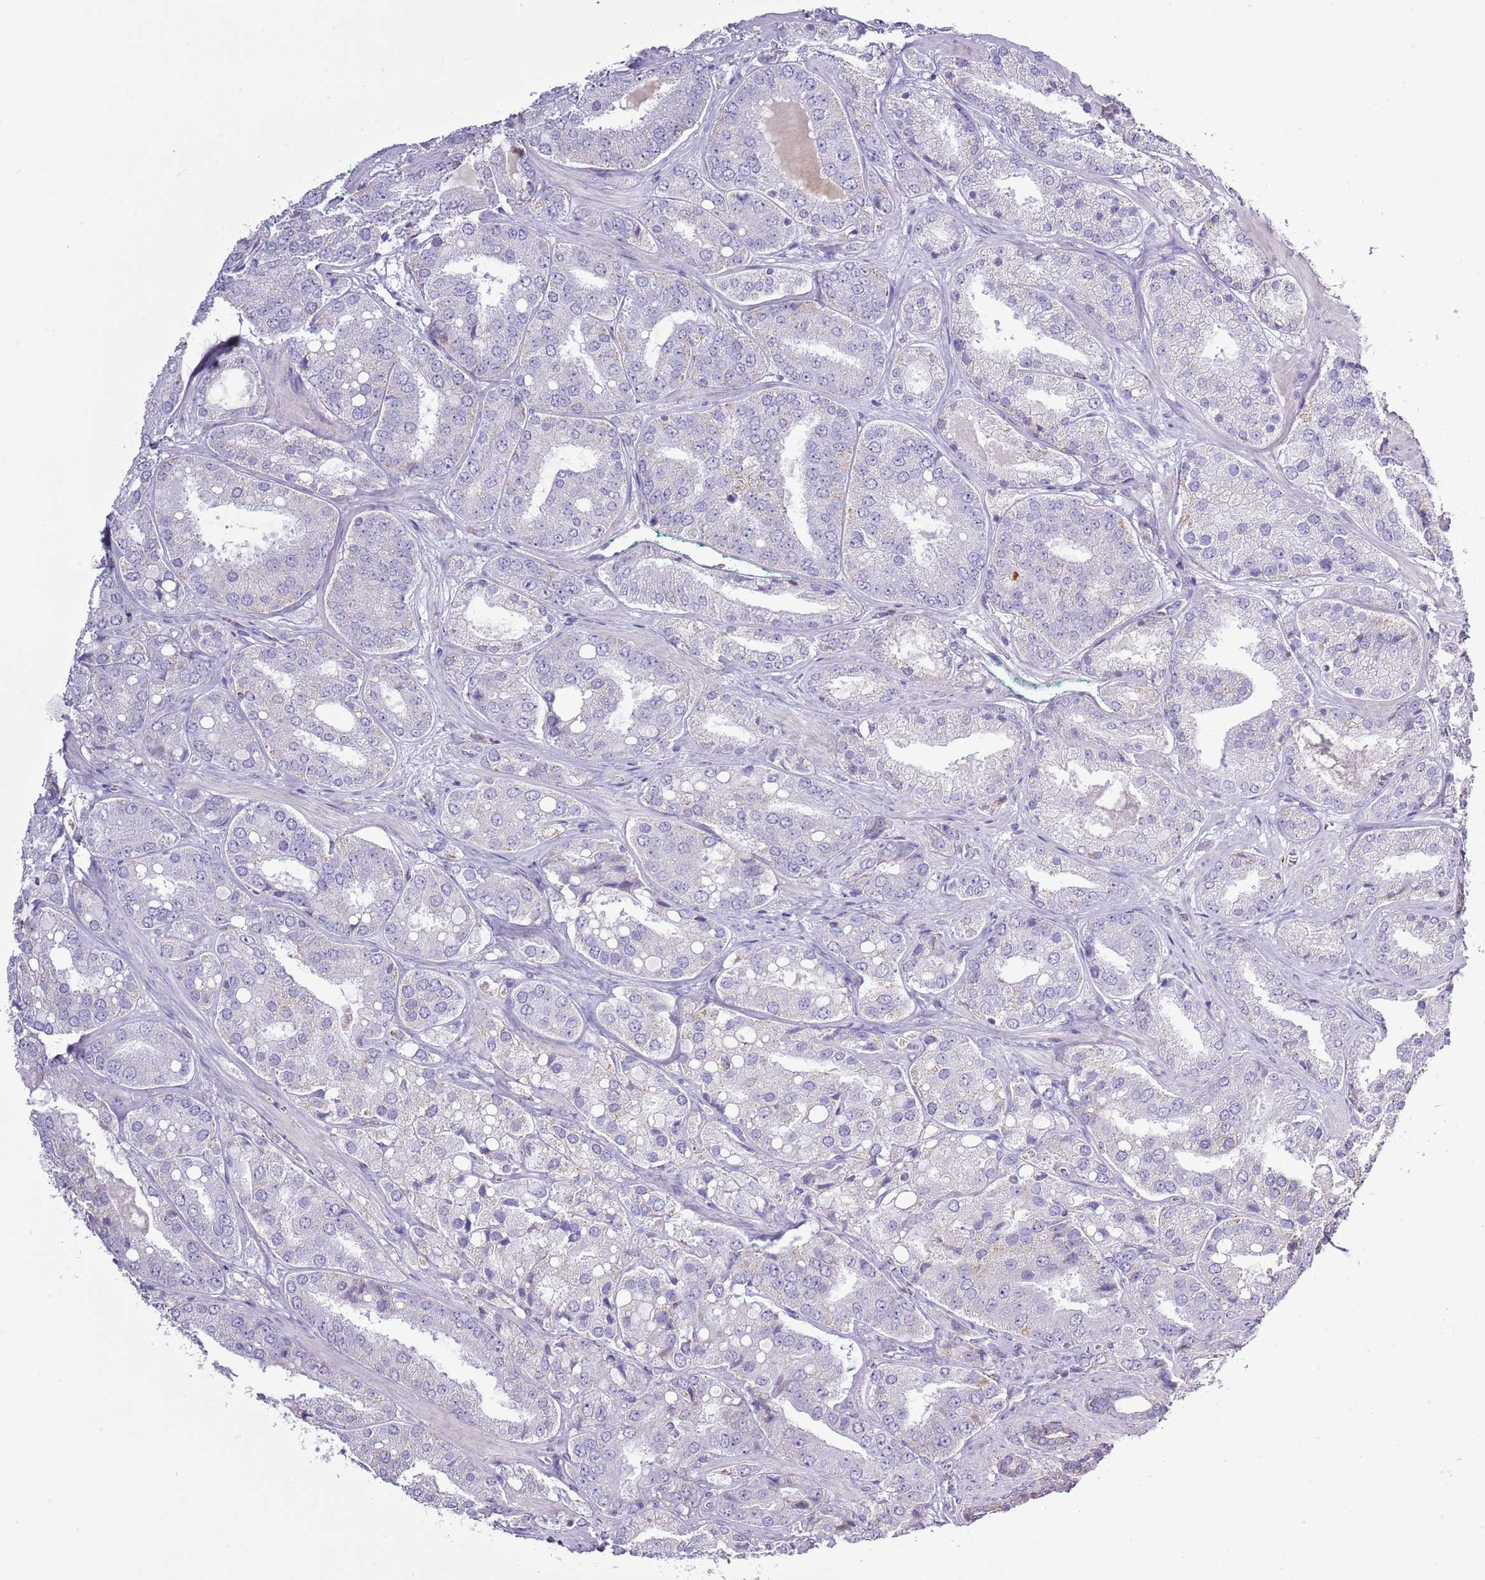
{"staining": {"intensity": "negative", "quantity": "none", "location": "none"}, "tissue": "prostate cancer", "cell_type": "Tumor cells", "image_type": "cancer", "snomed": [{"axis": "morphology", "description": "Adenocarcinoma, High grade"}, {"axis": "topography", "description": "Prostate"}], "caption": "Image shows no significant protein expression in tumor cells of high-grade adenocarcinoma (prostate).", "gene": "SLC23A1", "patient": {"sex": "male", "age": 63}}